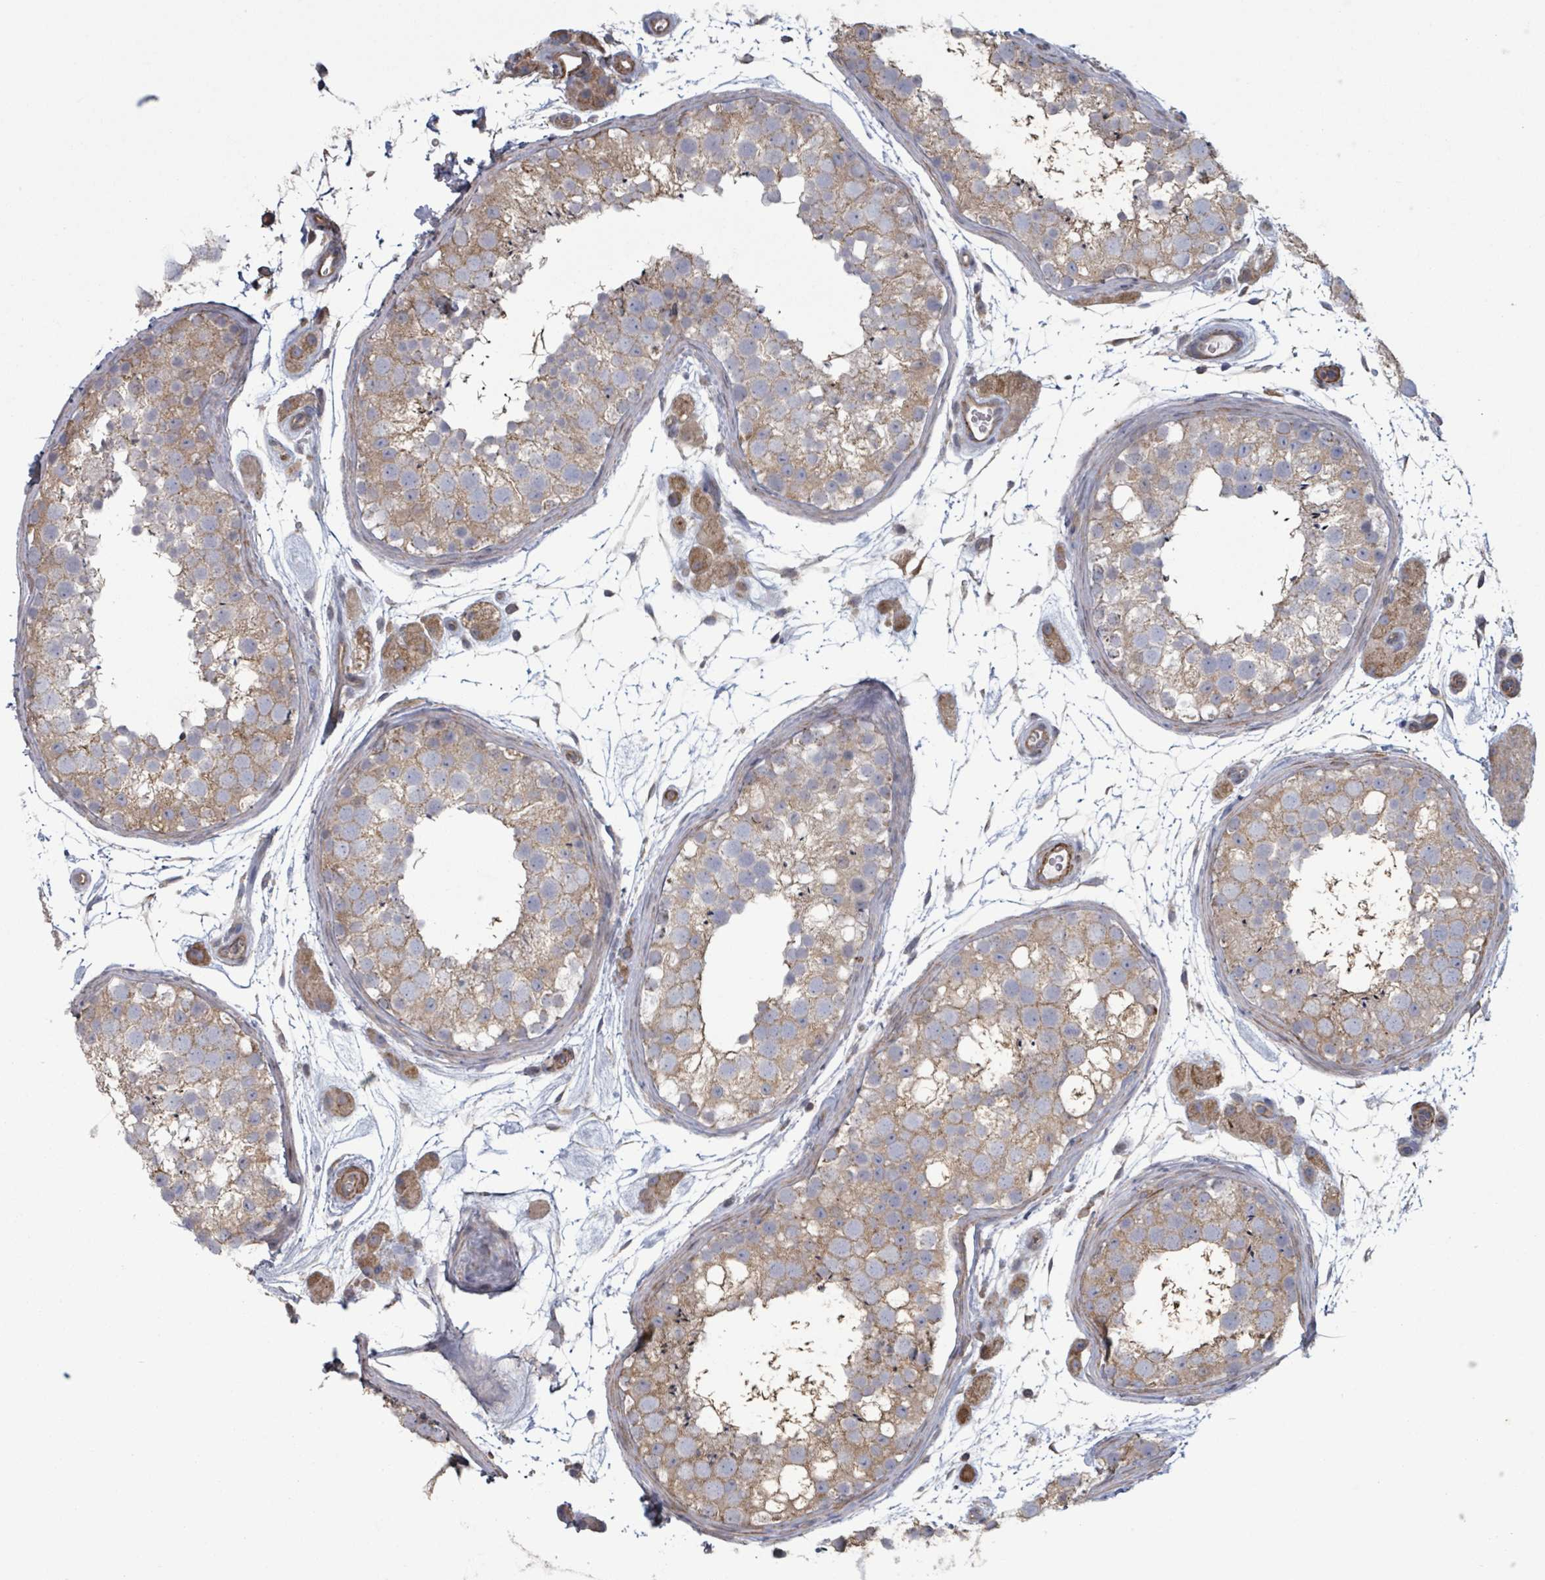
{"staining": {"intensity": "moderate", "quantity": "25%-75%", "location": "cytoplasmic/membranous"}, "tissue": "testis", "cell_type": "Cells in seminiferous ducts", "image_type": "normal", "snomed": [{"axis": "morphology", "description": "Normal tissue, NOS"}, {"axis": "topography", "description": "Testis"}], "caption": "Human testis stained for a protein (brown) exhibits moderate cytoplasmic/membranous positive expression in approximately 25%-75% of cells in seminiferous ducts.", "gene": "ADCK1", "patient": {"sex": "male", "age": 41}}